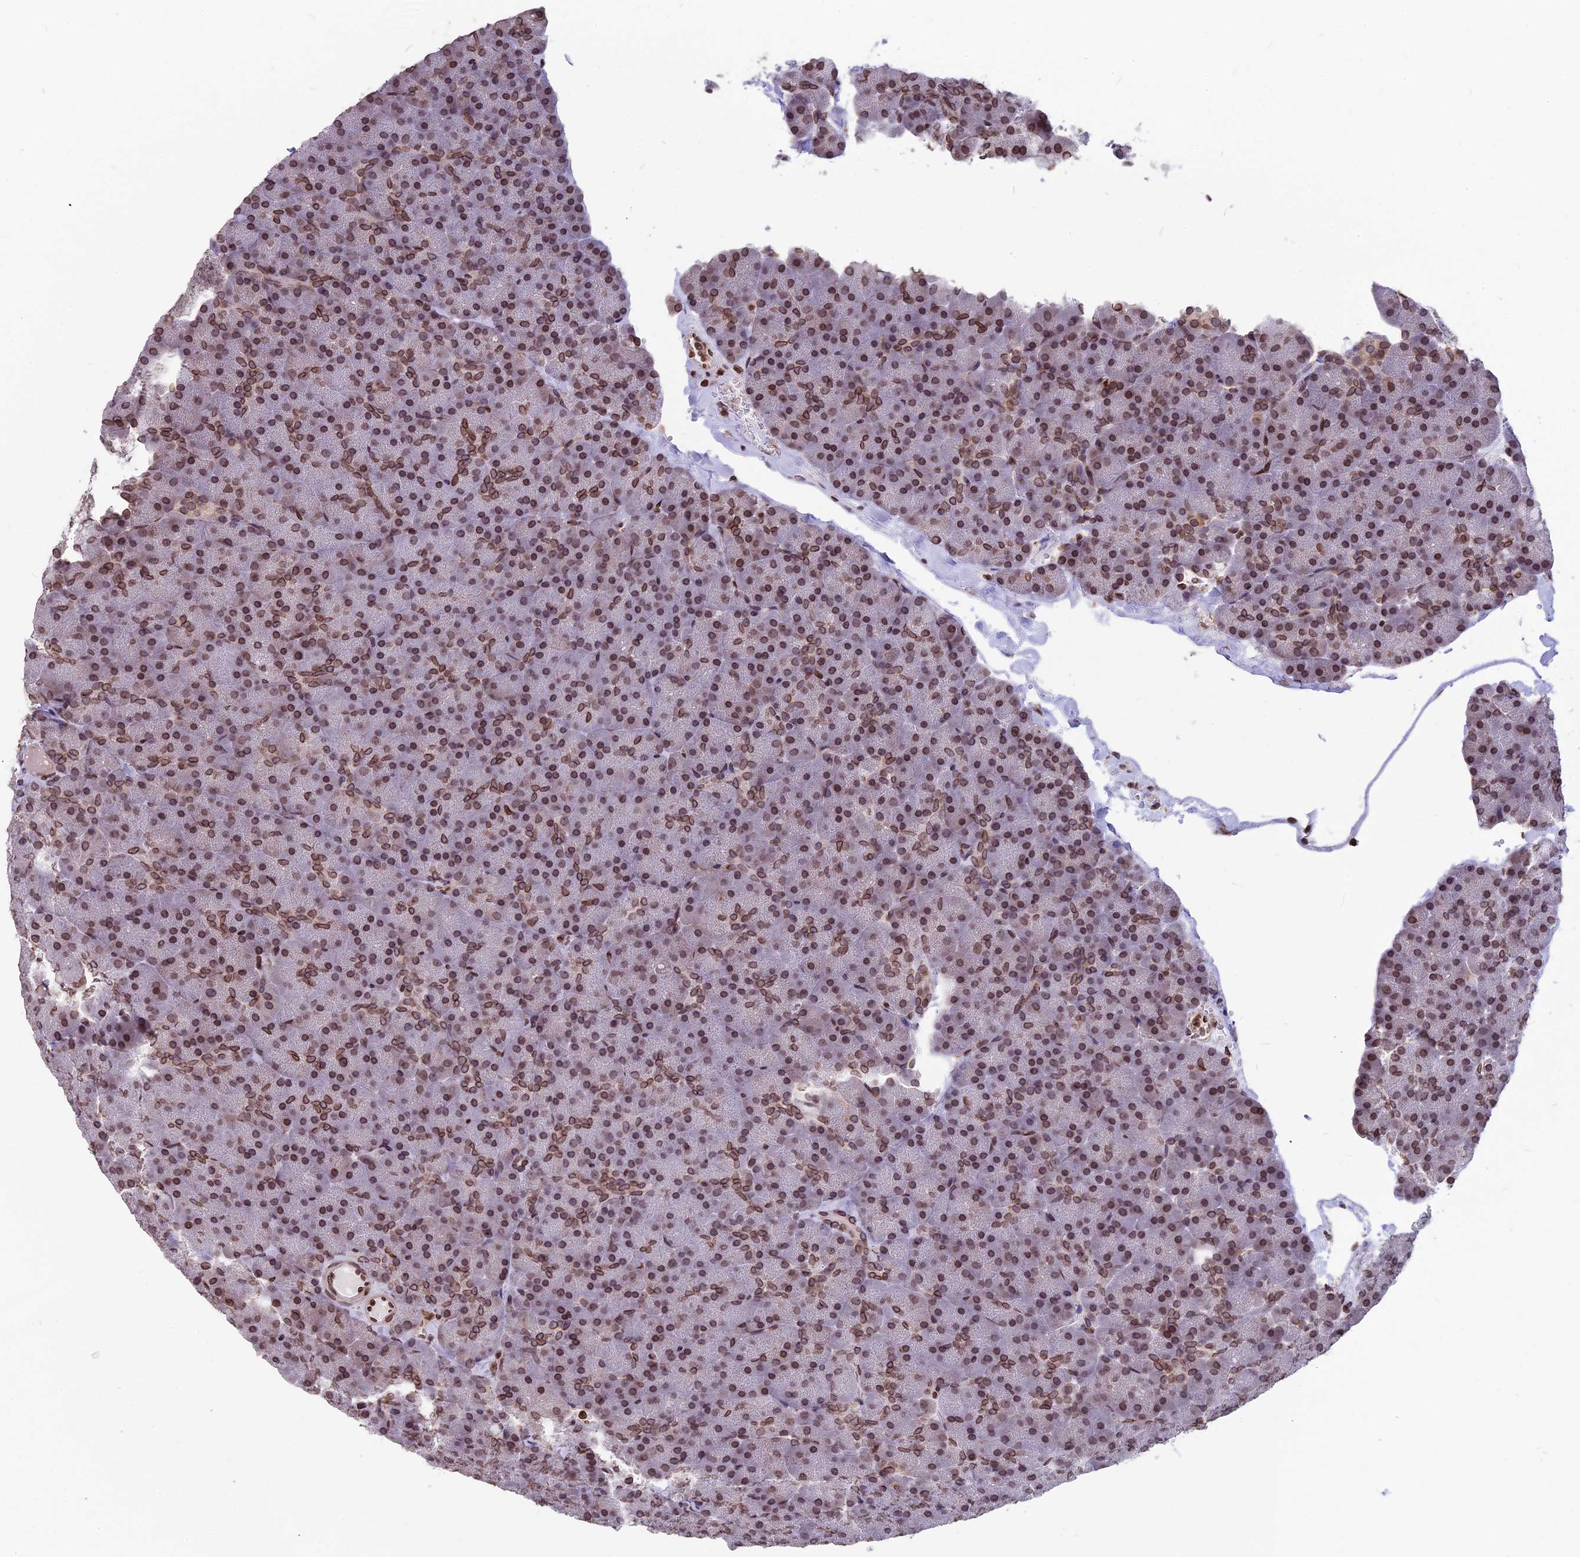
{"staining": {"intensity": "strong", "quantity": "25%-75%", "location": "cytoplasmic/membranous,nuclear"}, "tissue": "pancreas", "cell_type": "Exocrine glandular cells", "image_type": "normal", "snomed": [{"axis": "morphology", "description": "Normal tissue, NOS"}, {"axis": "topography", "description": "Pancreas"}], "caption": "A high amount of strong cytoplasmic/membranous,nuclear positivity is present in approximately 25%-75% of exocrine glandular cells in normal pancreas.", "gene": "PTCHD4", "patient": {"sex": "male", "age": 36}}